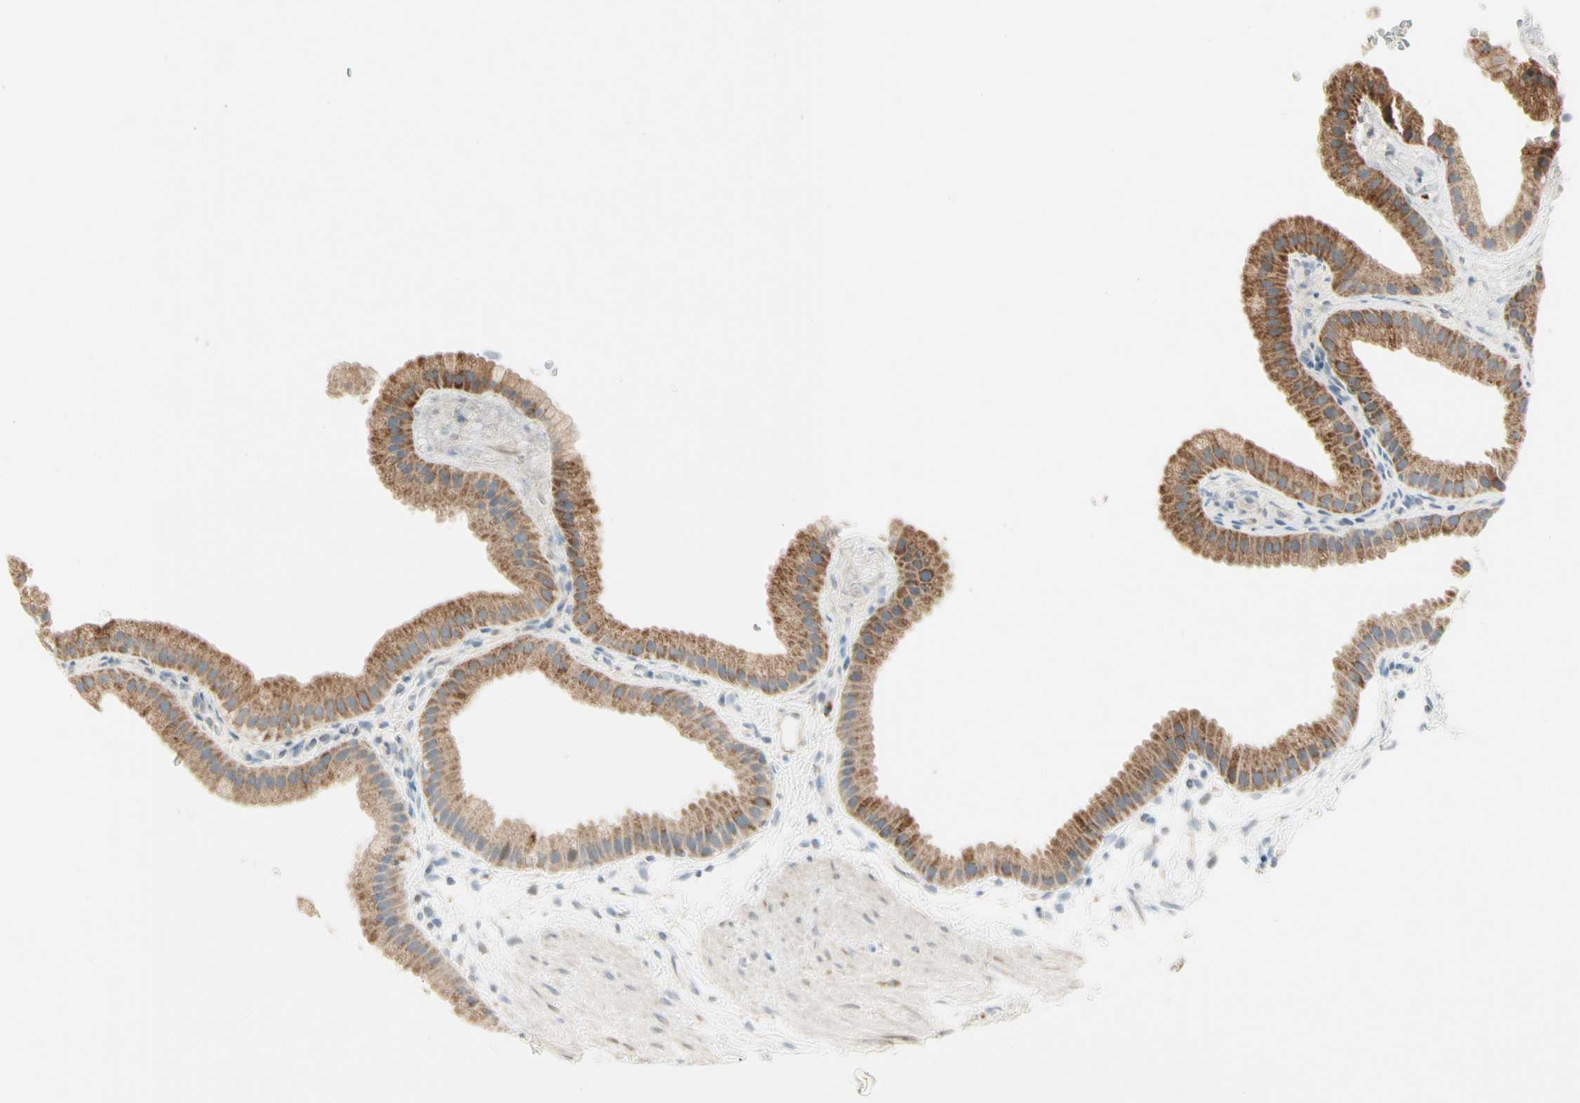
{"staining": {"intensity": "strong", "quantity": ">75%", "location": "cytoplasmic/membranous"}, "tissue": "gallbladder", "cell_type": "Glandular cells", "image_type": "normal", "snomed": [{"axis": "morphology", "description": "Normal tissue, NOS"}, {"axis": "topography", "description": "Gallbladder"}], "caption": "IHC of benign human gallbladder demonstrates high levels of strong cytoplasmic/membranous positivity in about >75% of glandular cells. Nuclei are stained in blue.", "gene": "ALDH18A1", "patient": {"sex": "female", "age": 64}}